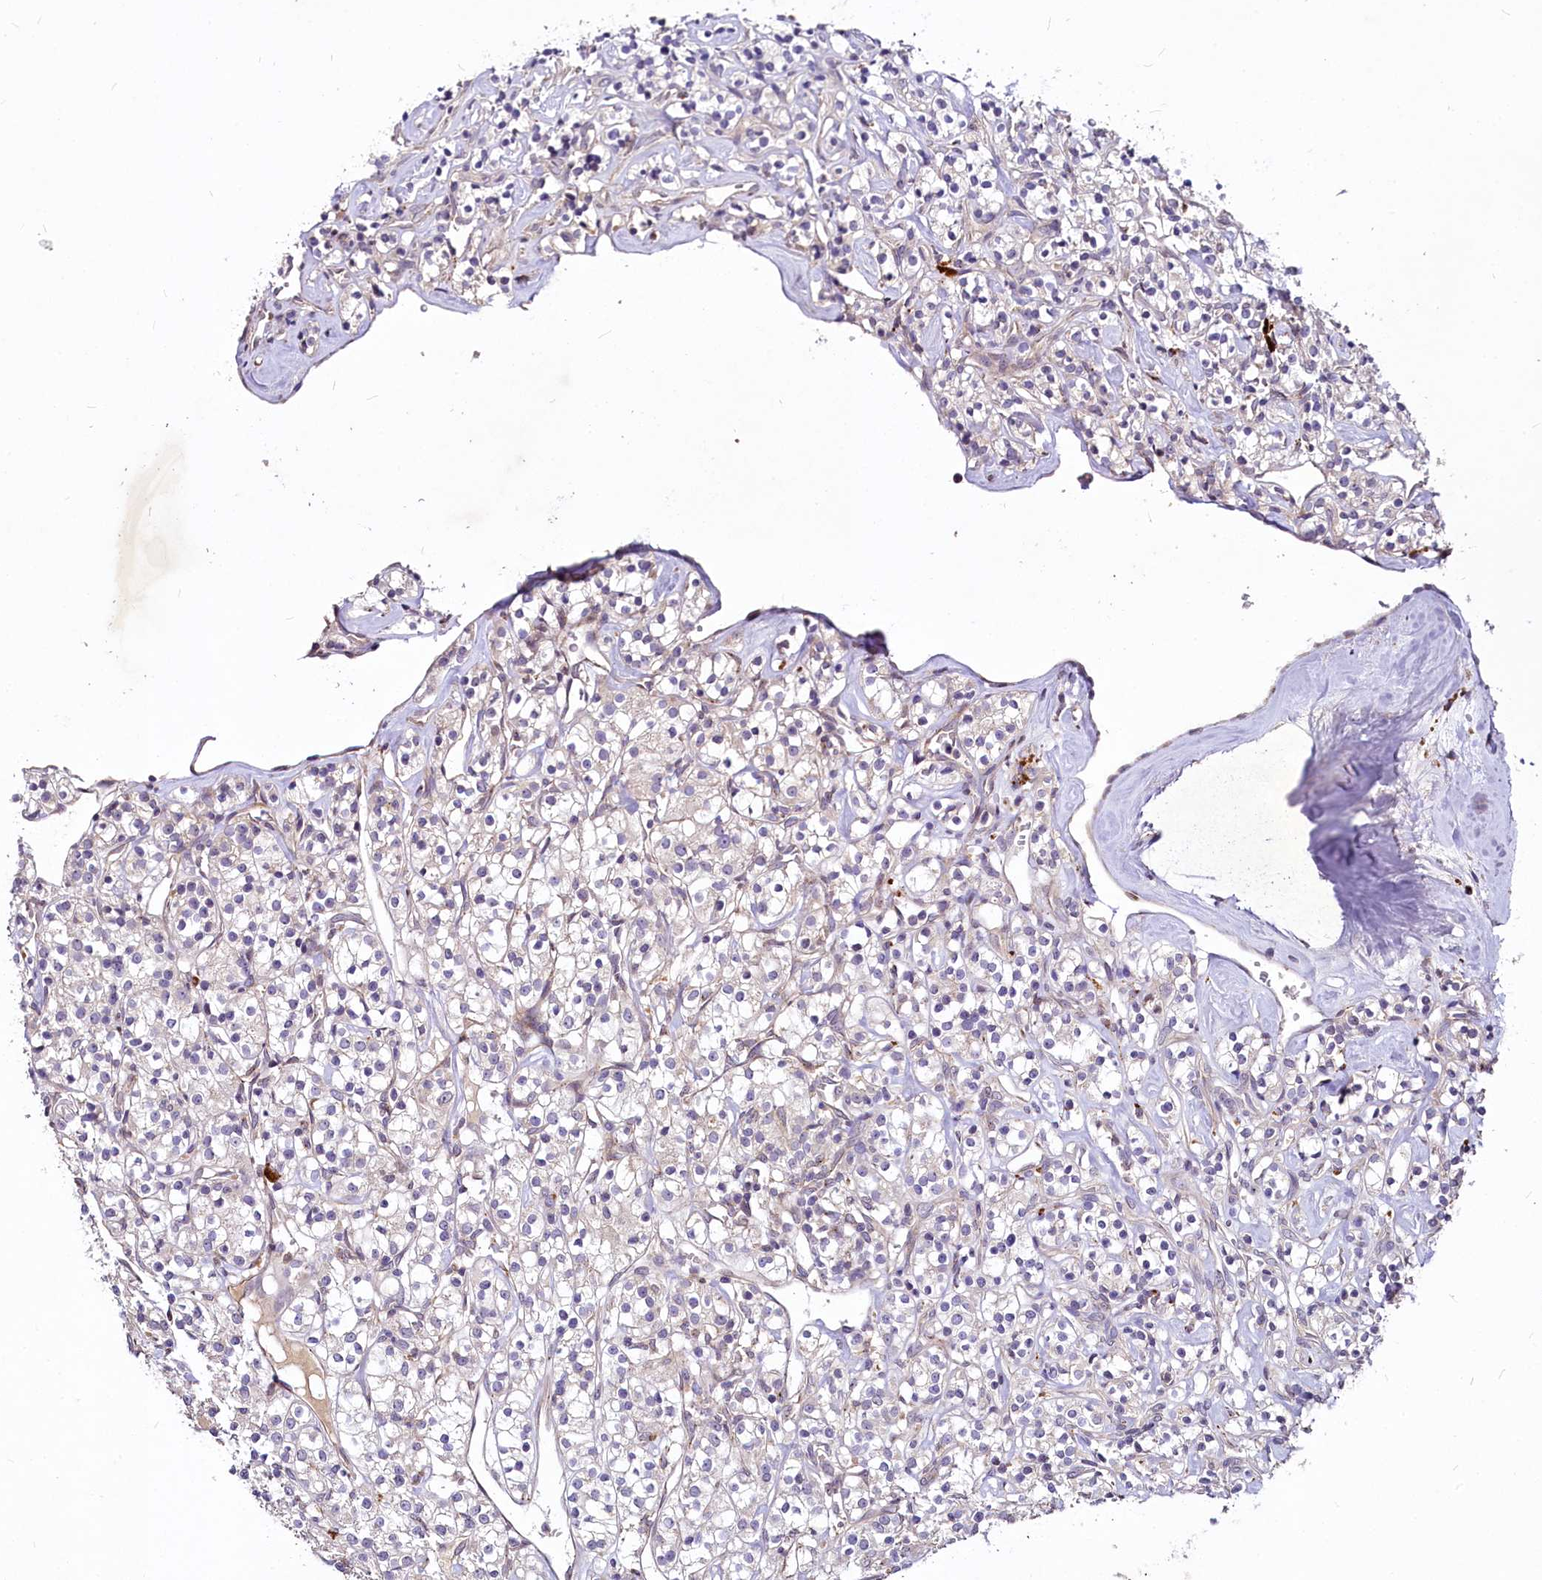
{"staining": {"intensity": "negative", "quantity": "none", "location": "none"}, "tissue": "renal cancer", "cell_type": "Tumor cells", "image_type": "cancer", "snomed": [{"axis": "morphology", "description": "Adenocarcinoma, NOS"}, {"axis": "topography", "description": "Kidney"}], "caption": "Histopathology image shows no protein expression in tumor cells of renal cancer tissue.", "gene": "C11orf86", "patient": {"sex": "male", "age": 77}}